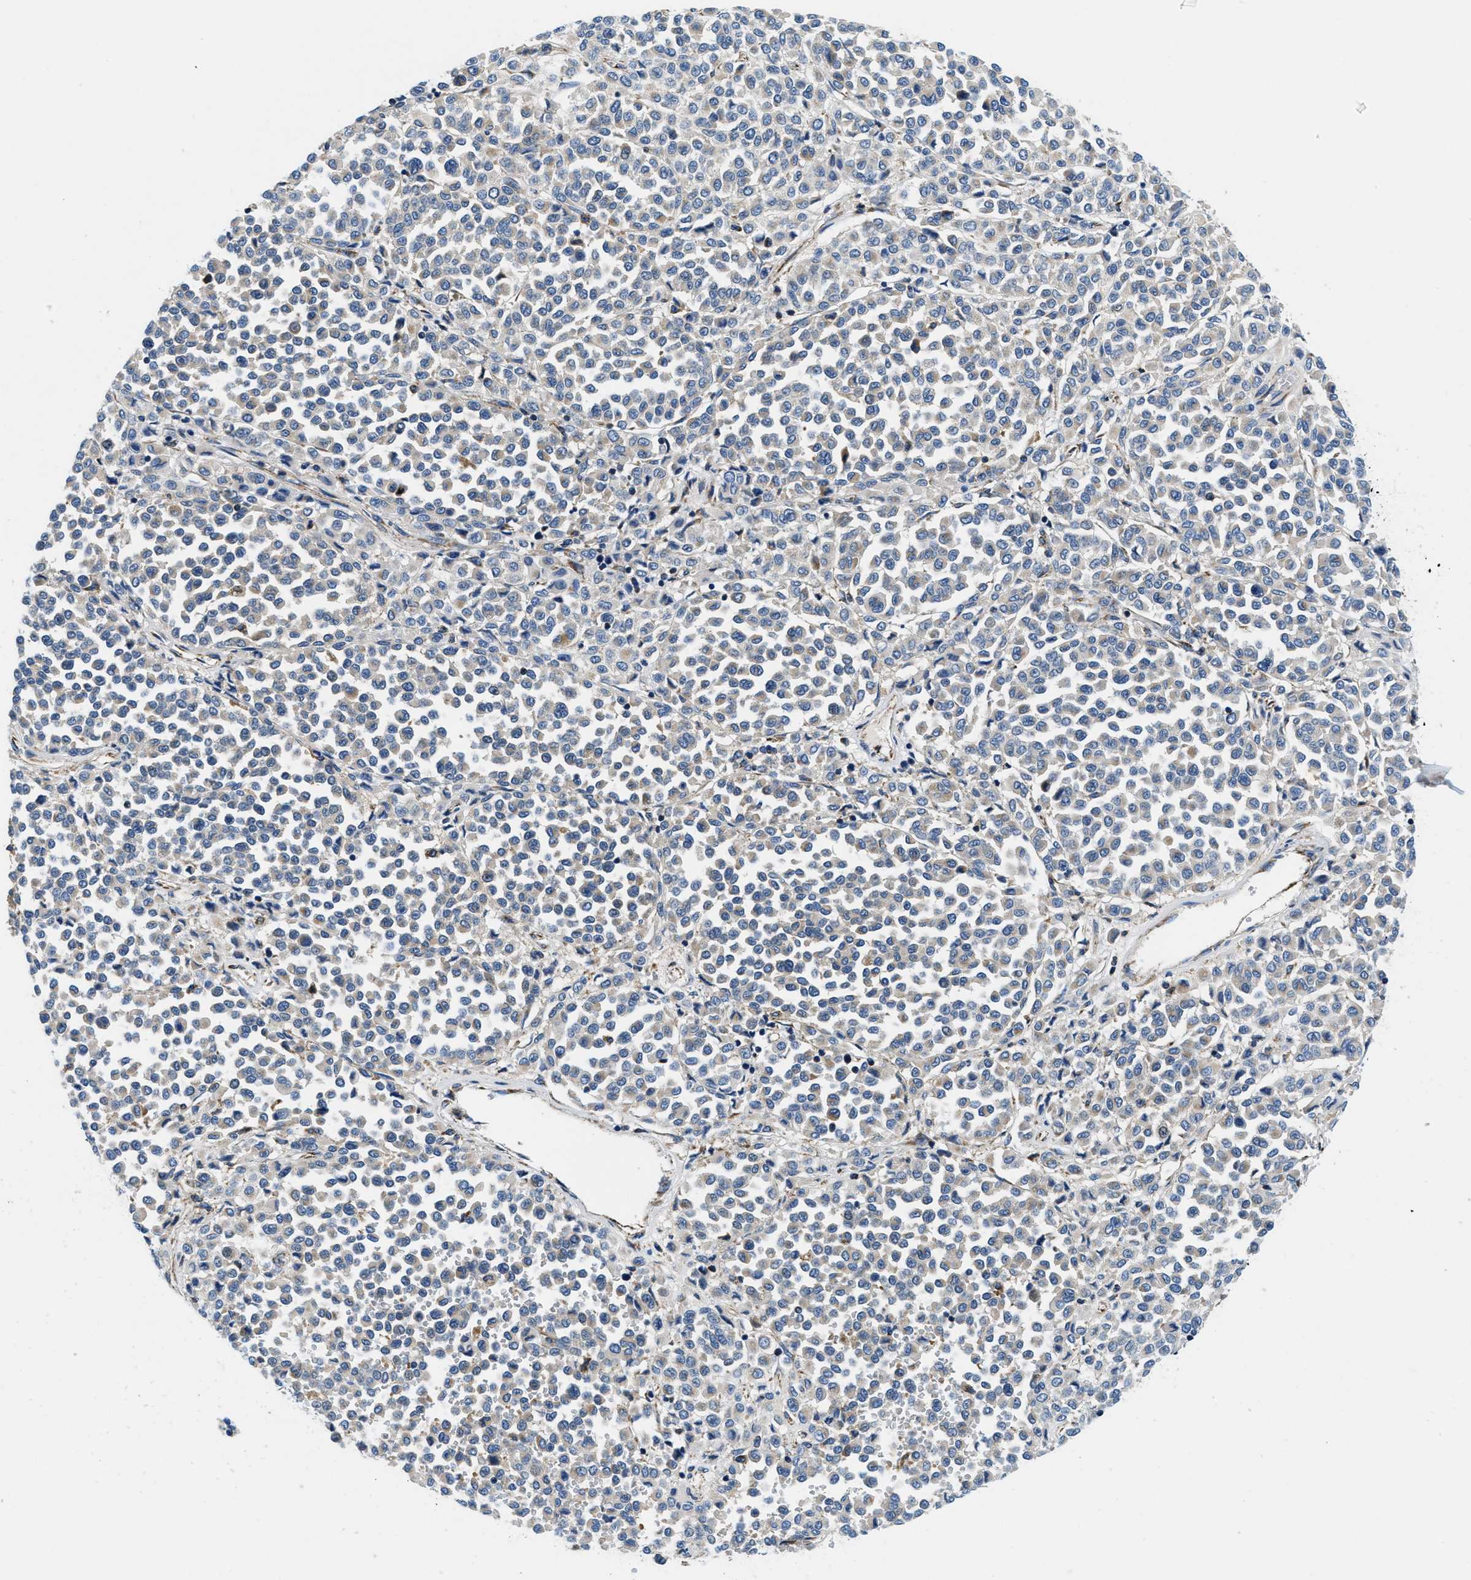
{"staining": {"intensity": "negative", "quantity": "none", "location": "none"}, "tissue": "melanoma", "cell_type": "Tumor cells", "image_type": "cancer", "snomed": [{"axis": "morphology", "description": "Malignant melanoma, Metastatic site"}, {"axis": "topography", "description": "Pancreas"}], "caption": "Immunohistochemistry (IHC) histopathology image of human melanoma stained for a protein (brown), which displays no expression in tumor cells.", "gene": "SAMD4B", "patient": {"sex": "female", "age": 30}}